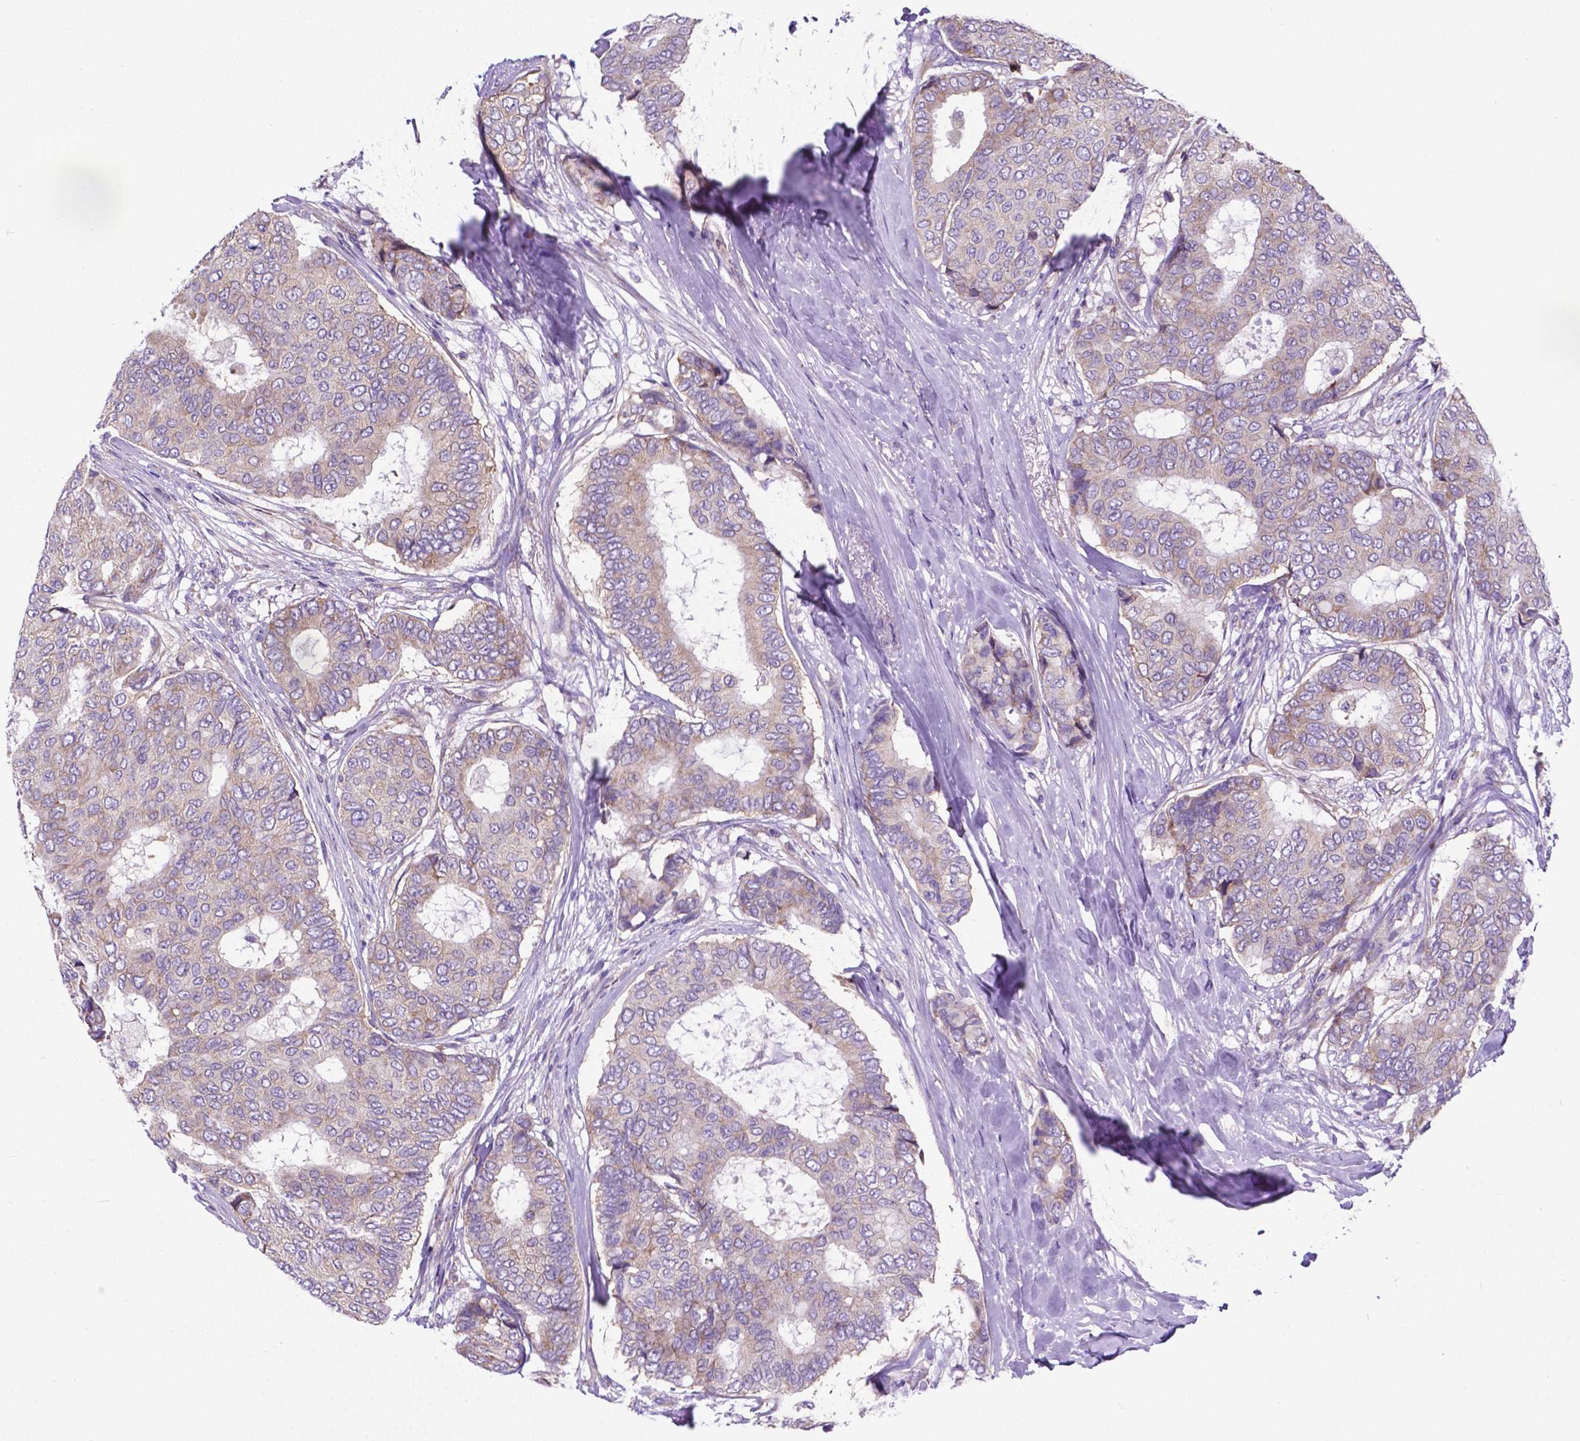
{"staining": {"intensity": "weak", "quantity": ">75%", "location": "cytoplasmic/membranous"}, "tissue": "breast cancer", "cell_type": "Tumor cells", "image_type": "cancer", "snomed": [{"axis": "morphology", "description": "Duct carcinoma"}, {"axis": "topography", "description": "Breast"}], "caption": "Human breast cancer stained for a protein (brown) exhibits weak cytoplasmic/membranous positive expression in approximately >75% of tumor cells.", "gene": "RPL6", "patient": {"sex": "female", "age": 75}}